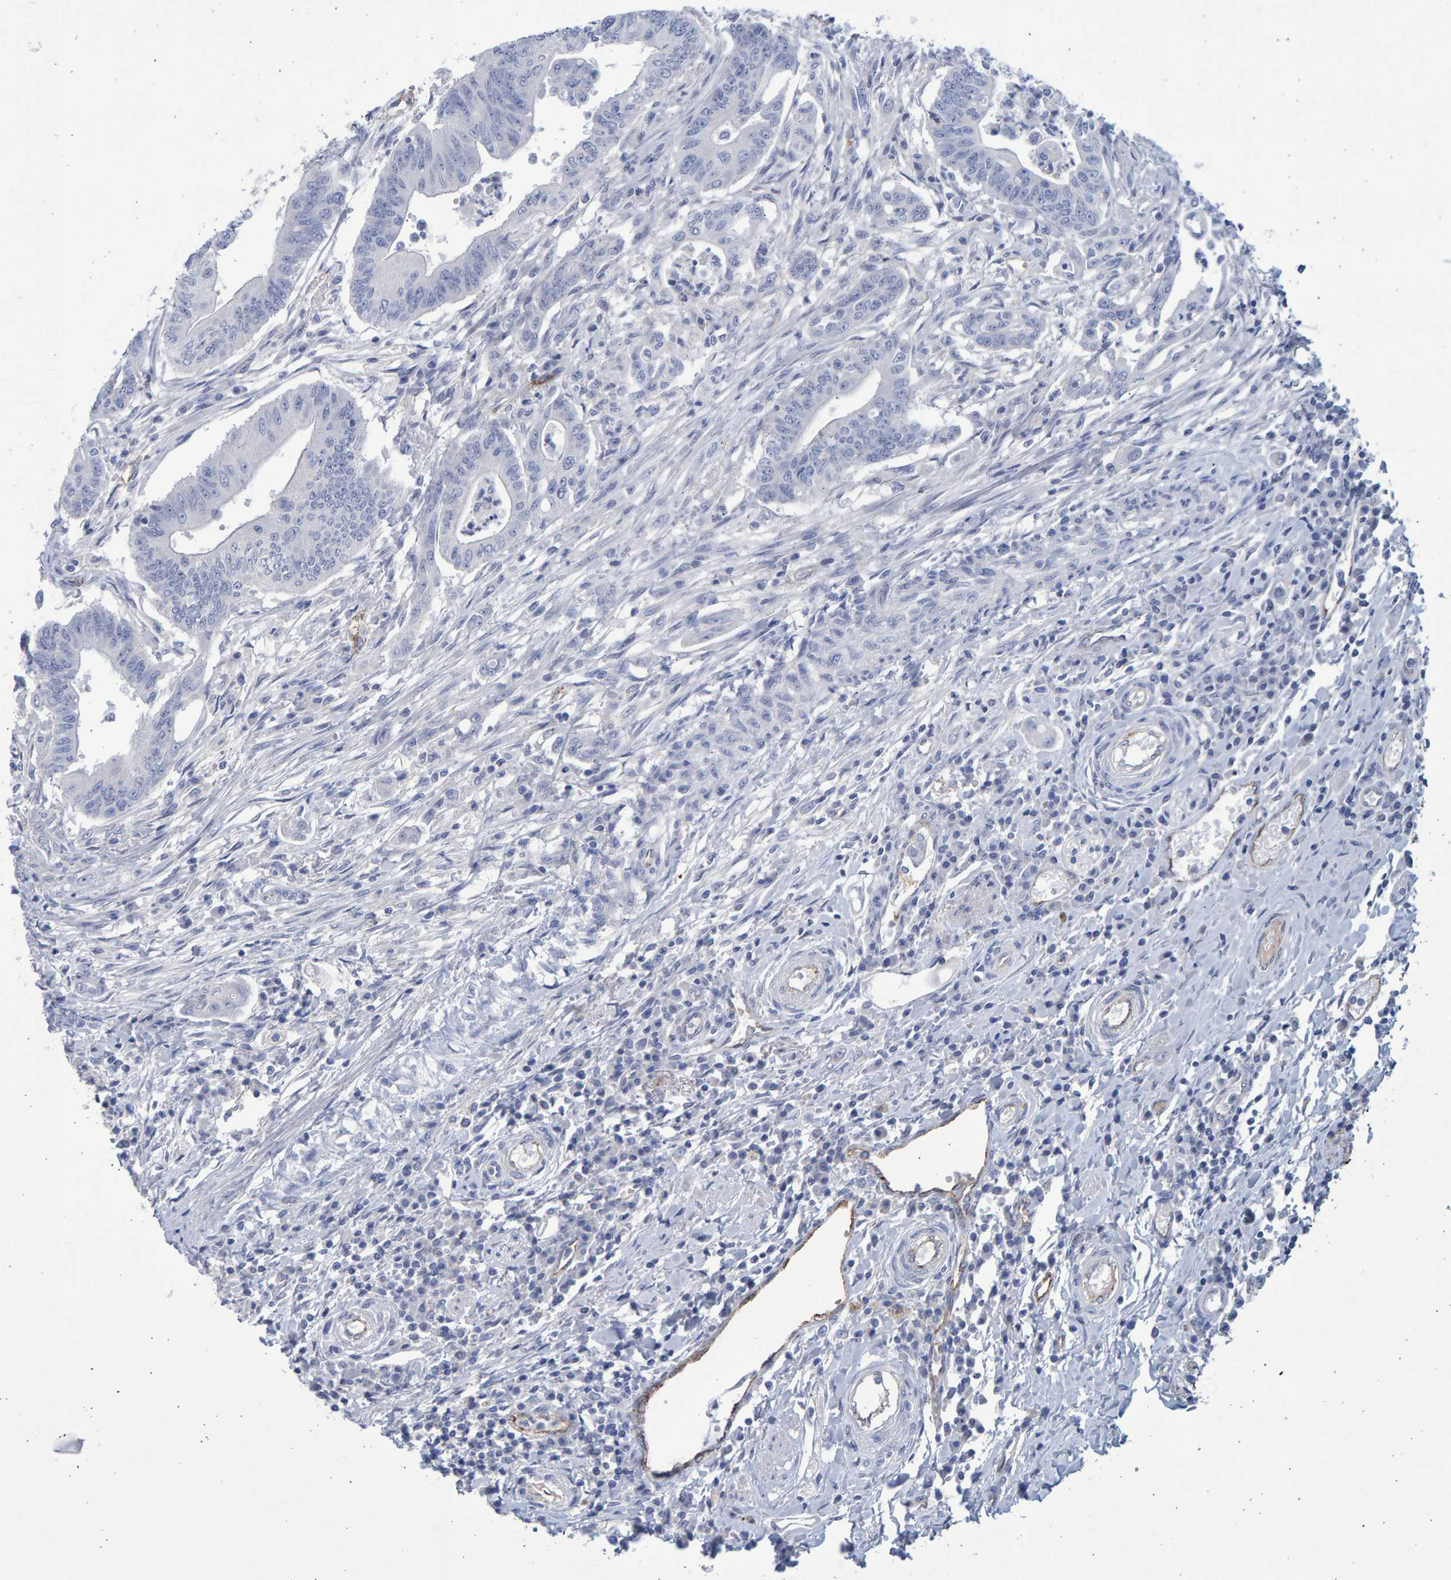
{"staining": {"intensity": "negative", "quantity": "none", "location": "none"}, "tissue": "colorectal cancer", "cell_type": "Tumor cells", "image_type": "cancer", "snomed": [{"axis": "morphology", "description": "Adenoma, NOS"}, {"axis": "morphology", "description": "Adenocarcinoma, NOS"}, {"axis": "topography", "description": "Colon"}], "caption": "Histopathology image shows no protein staining in tumor cells of adenocarcinoma (colorectal) tissue.", "gene": "SLC34A3", "patient": {"sex": "male", "age": 79}}